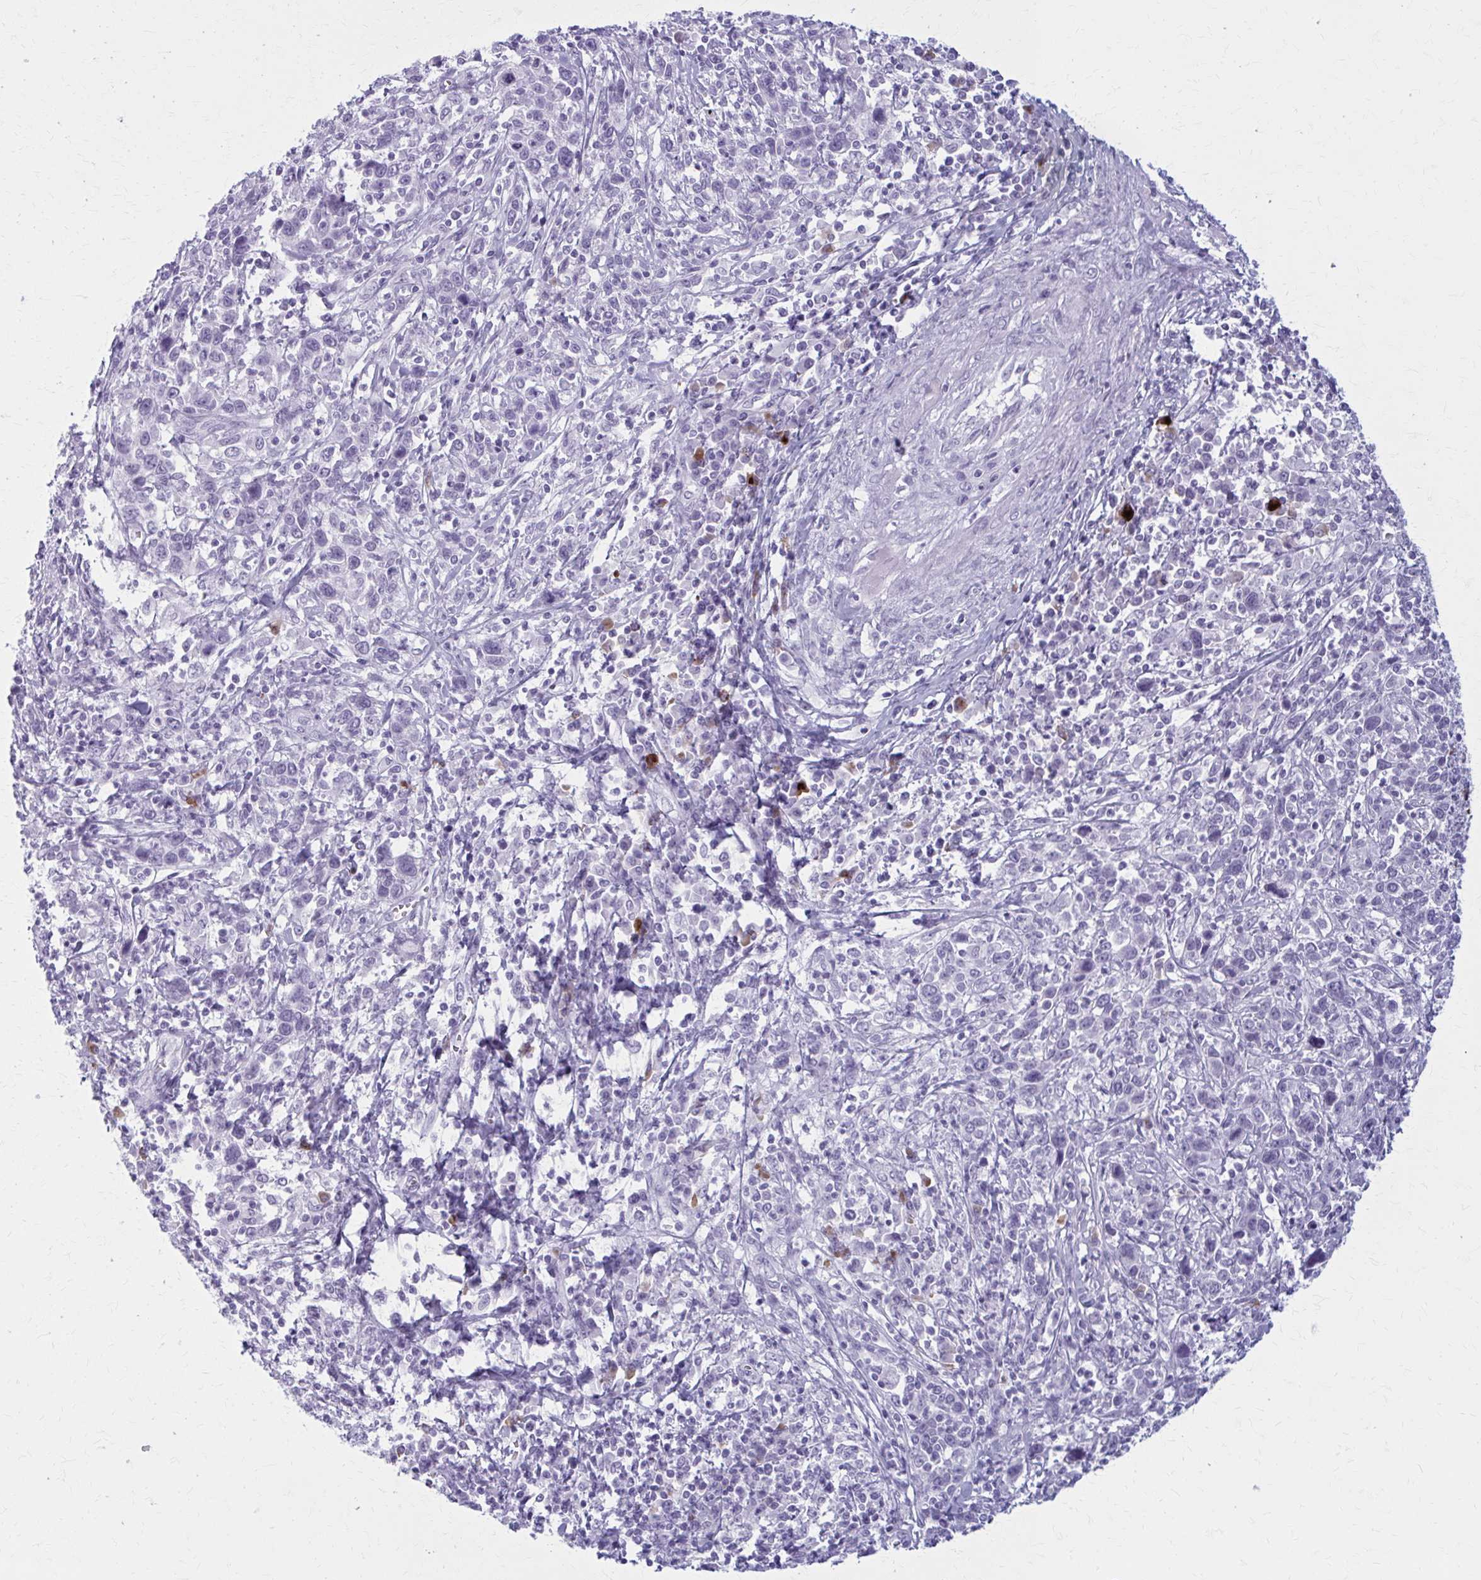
{"staining": {"intensity": "negative", "quantity": "none", "location": "none"}, "tissue": "cervical cancer", "cell_type": "Tumor cells", "image_type": "cancer", "snomed": [{"axis": "morphology", "description": "Squamous cell carcinoma, NOS"}, {"axis": "topography", "description": "Cervix"}], "caption": "DAB (3,3'-diaminobenzidine) immunohistochemical staining of human cervical cancer (squamous cell carcinoma) displays no significant staining in tumor cells.", "gene": "ZDHHC7", "patient": {"sex": "female", "age": 46}}